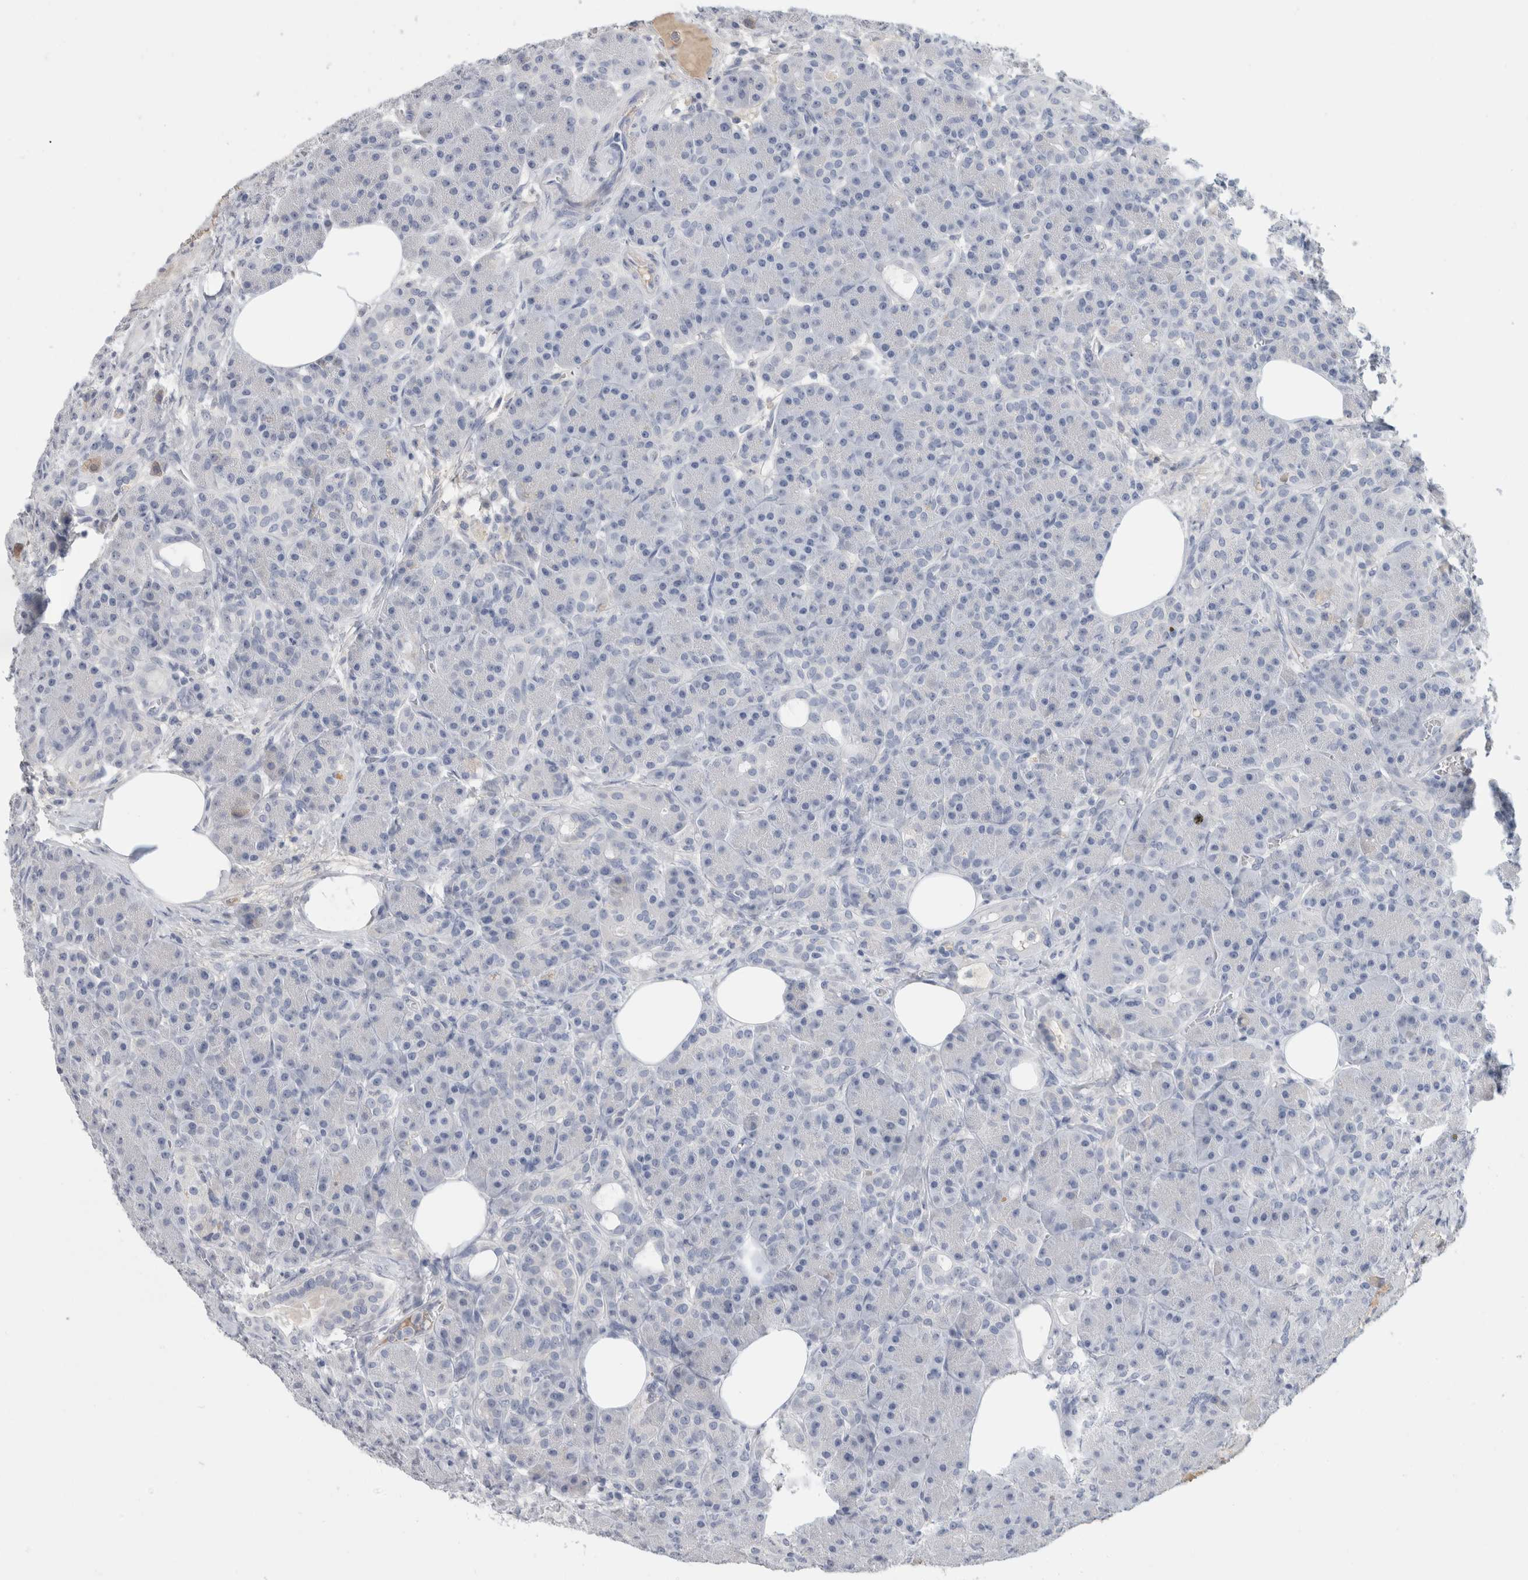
{"staining": {"intensity": "negative", "quantity": "none", "location": "none"}, "tissue": "pancreas", "cell_type": "Exocrine glandular cells", "image_type": "normal", "snomed": [{"axis": "morphology", "description": "Normal tissue, NOS"}, {"axis": "topography", "description": "Pancreas"}], "caption": "Protein analysis of benign pancreas reveals no significant staining in exocrine glandular cells.", "gene": "SCGB1A1", "patient": {"sex": "male", "age": 63}}